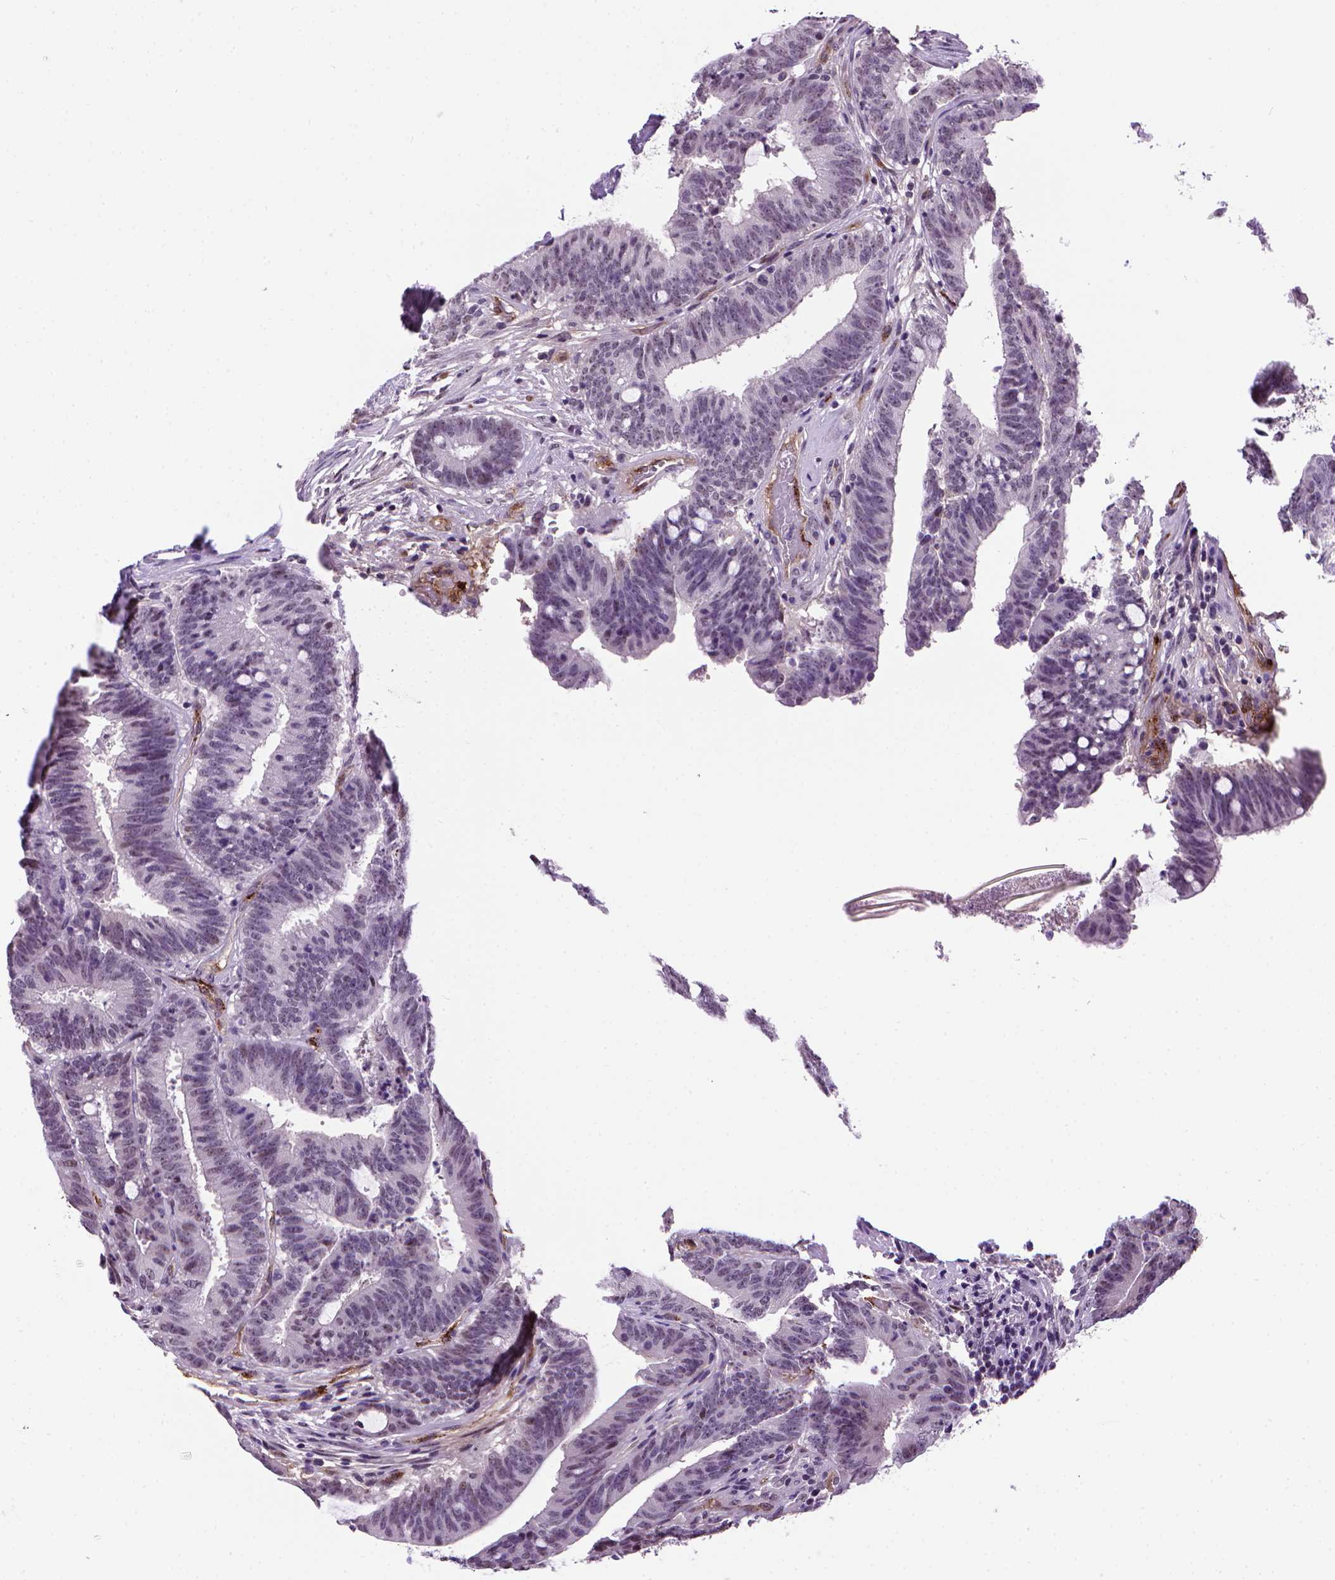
{"staining": {"intensity": "negative", "quantity": "none", "location": "none"}, "tissue": "colorectal cancer", "cell_type": "Tumor cells", "image_type": "cancer", "snomed": [{"axis": "morphology", "description": "Adenocarcinoma, NOS"}, {"axis": "topography", "description": "Colon"}], "caption": "Immunohistochemistry histopathology image of colorectal cancer (adenocarcinoma) stained for a protein (brown), which reveals no staining in tumor cells. (Stains: DAB (3,3'-diaminobenzidine) immunohistochemistry (IHC) with hematoxylin counter stain, Microscopy: brightfield microscopy at high magnification).", "gene": "VWF", "patient": {"sex": "female", "age": 43}}